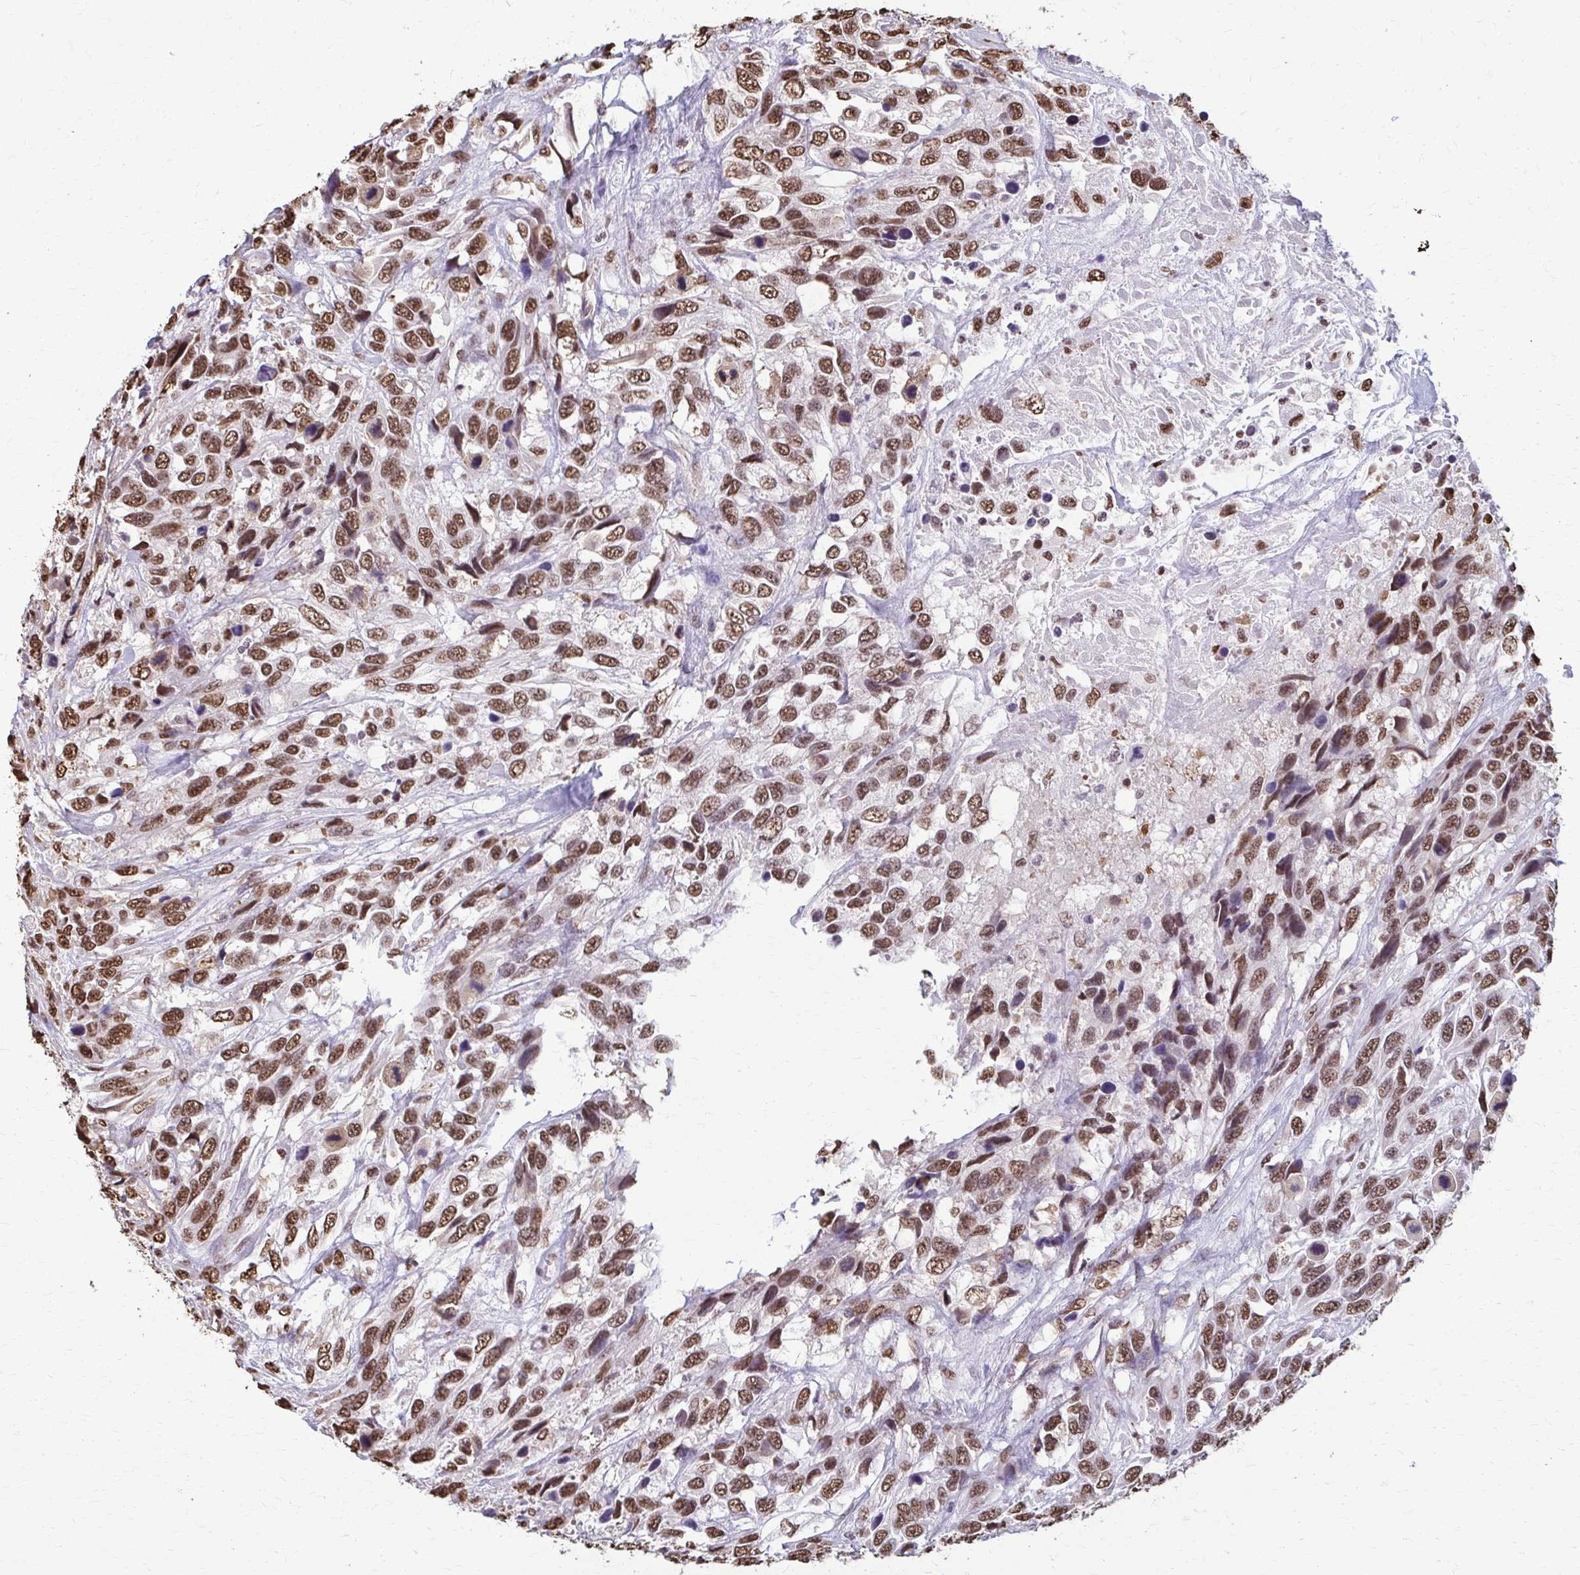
{"staining": {"intensity": "moderate", "quantity": ">75%", "location": "nuclear"}, "tissue": "urothelial cancer", "cell_type": "Tumor cells", "image_type": "cancer", "snomed": [{"axis": "morphology", "description": "Urothelial carcinoma, High grade"}, {"axis": "topography", "description": "Urinary bladder"}], "caption": "Immunohistochemistry photomicrograph of neoplastic tissue: human high-grade urothelial carcinoma stained using immunohistochemistry (IHC) reveals medium levels of moderate protein expression localized specifically in the nuclear of tumor cells, appearing as a nuclear brown color.", "gene": "SNRPA", "patient": {"sex": "female", "age": 70}}